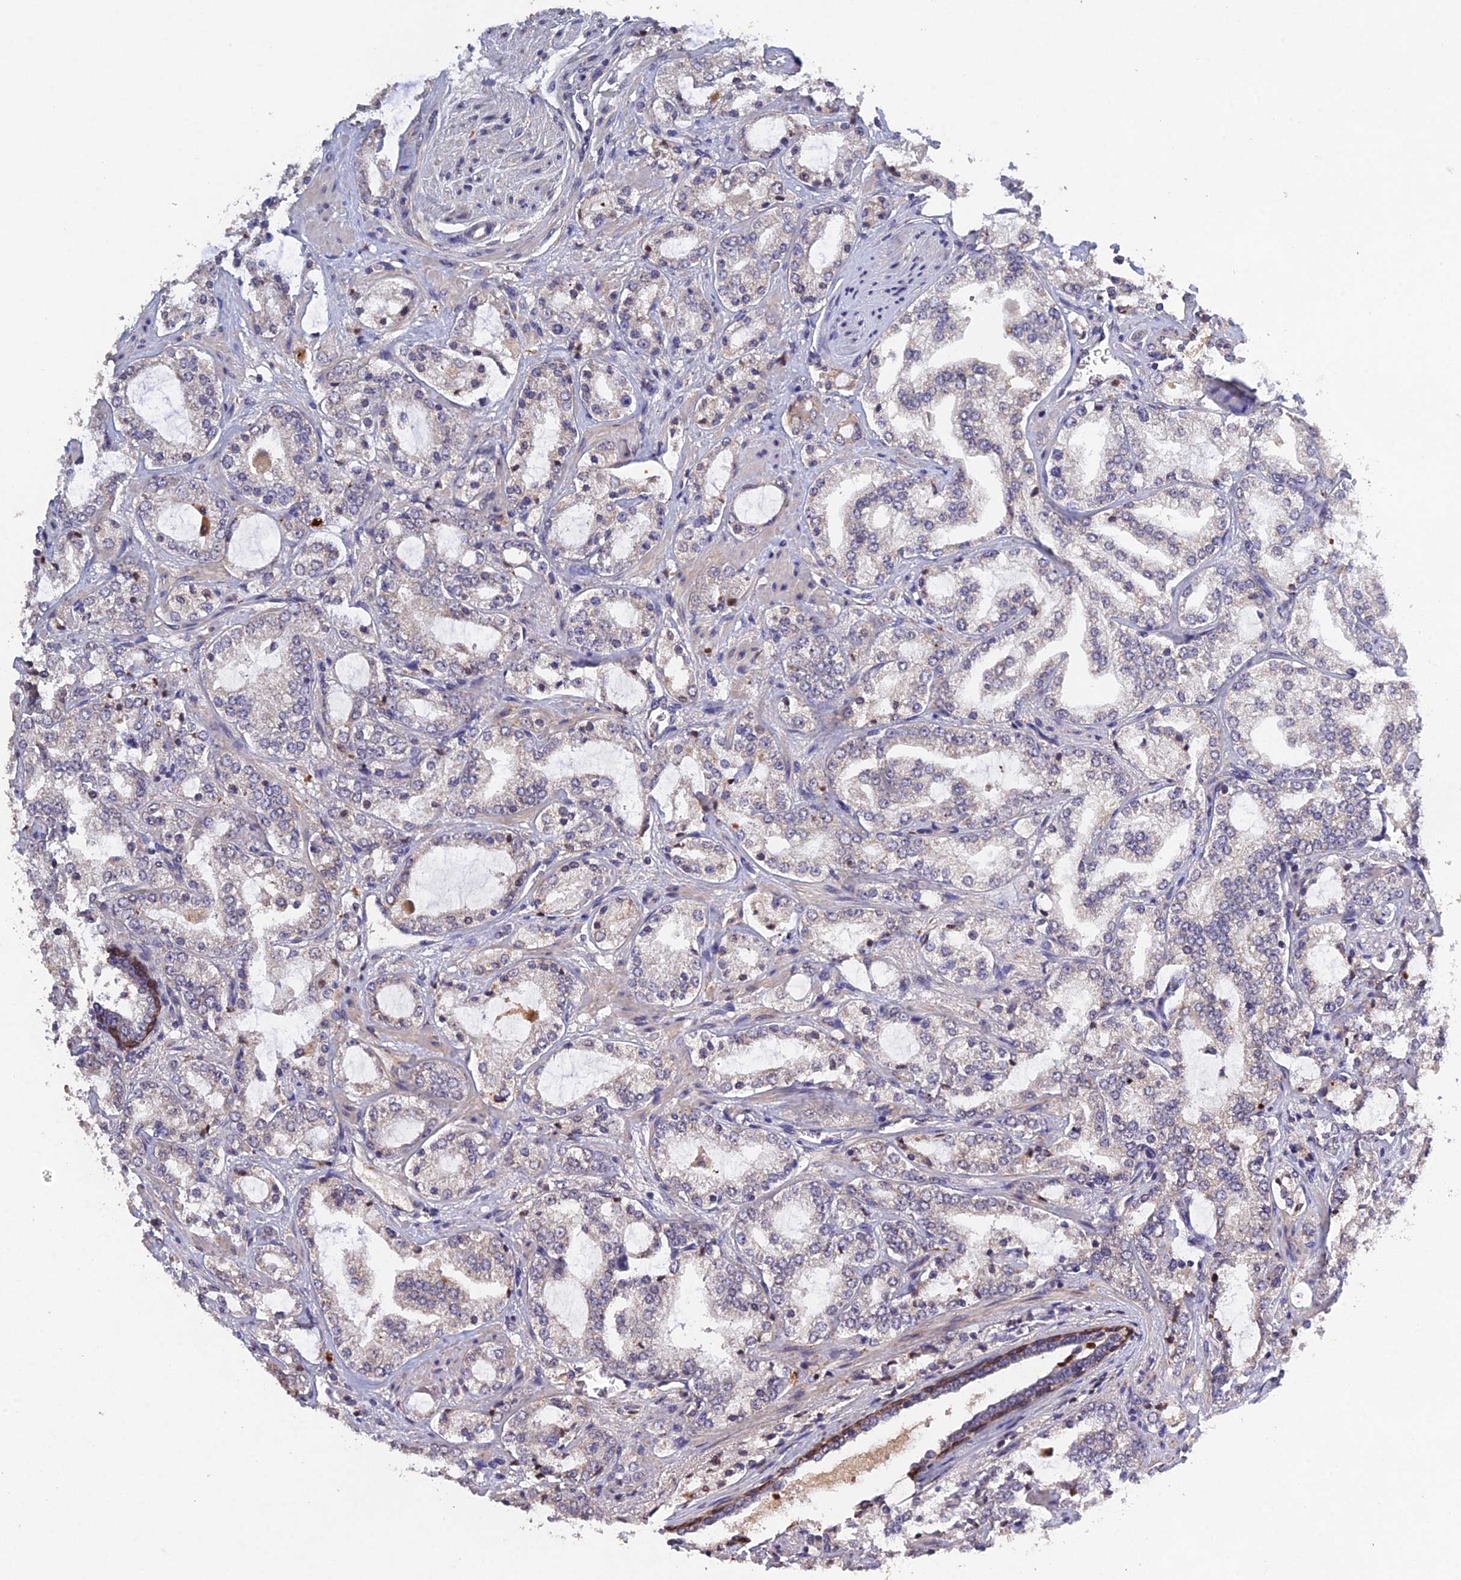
{"staining": {"intensity": "negative", "quantity": "none", "location": "none"}, "tissue": "prostate cancer", "cell_type": "Tumor cells", "image_type": "cancer", "snomed": [{"axis": "morphology", "description": "Adenocarcinoma, High grade"}, {"axis": "topography", "description": "Prostate"}], "caption": "This micrograph is of prostate adenocarcinoma (high-grade) stained with IHC to label a protein in brown with the nuclei are counter-stained blue. There is no expression in tumor cells. Nuclei are stained in blue.", "gene": "SLC39A13", "patient": {"sex": "male", "age": 64}}